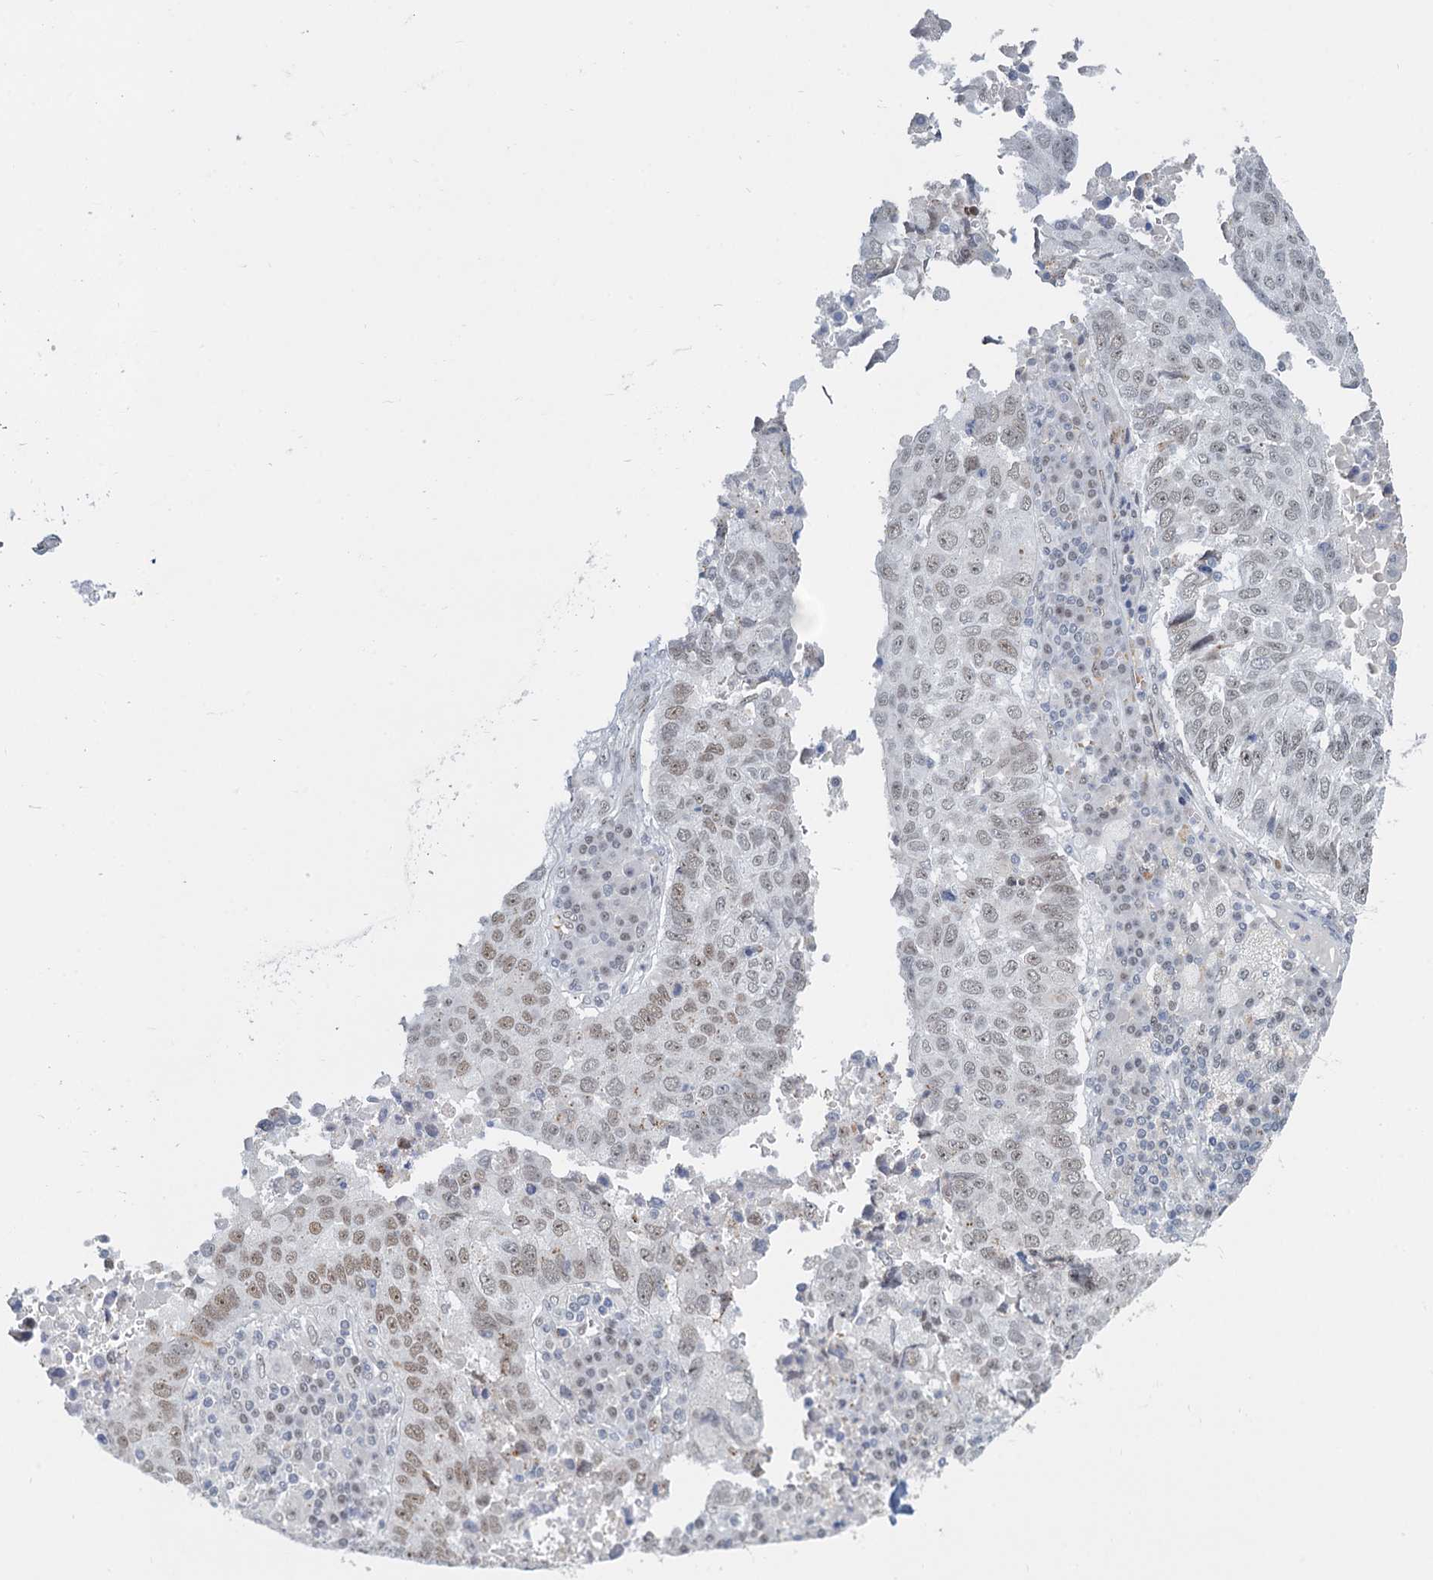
{"staining": {"intensity": "moderate", "quantity": "25%-75%", "location": "nuclear"}, "tissue": "lung cancer", "cell_type": "Tumor cells", "image_type": "cancer", "snomed": [{"axis": "morphology", "description": "Squamous cell carcinoma, NOS"}, {"axis": "topography", "description": "Lung"}], "caption": "Moderate nuclear expression for a protein is appreciated in approximately 25%-75% of tumor cells of lung squamous cell carcinoma using IHC.", "gene": "RPRD1A", "patient": {"sex": "male", "age": 73}}